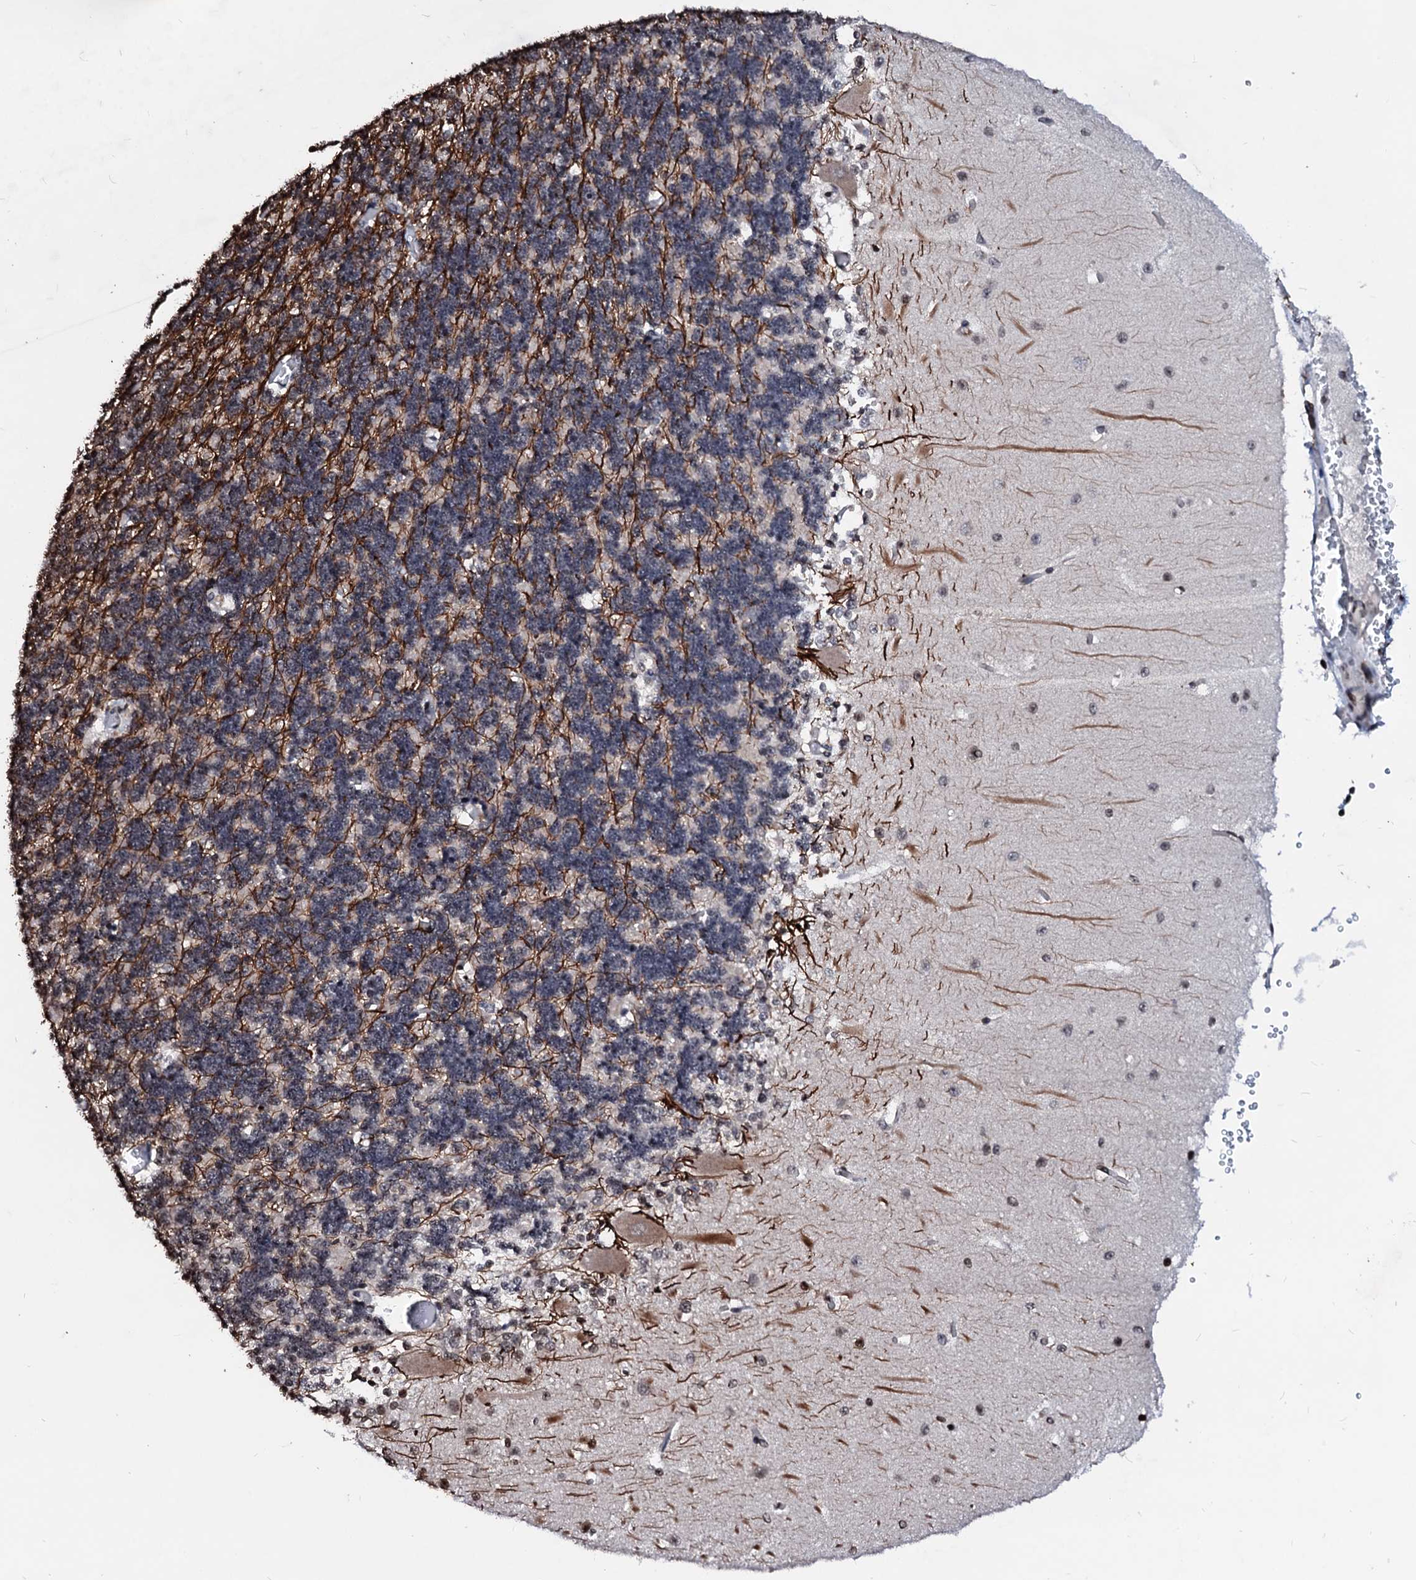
{"staining": {"intensity": "negative", "quantity": "none", "location": "none"}, "tissue": "cerebellum", "cell_type": "Cells in granular layer", "image_type": "normal", "snomed": [{"axis": "morphology", "description": "Normal tissue, NOS"}, {"axis": "topography", "description": "Cerebellum"}], "caption": "Micrograph shows no protein expression in cells in granular layer of benign cerebellum. Nuclei are stained in blue.", "gene": "LSM11", "patient": {"sex": "male", "age": 37}}